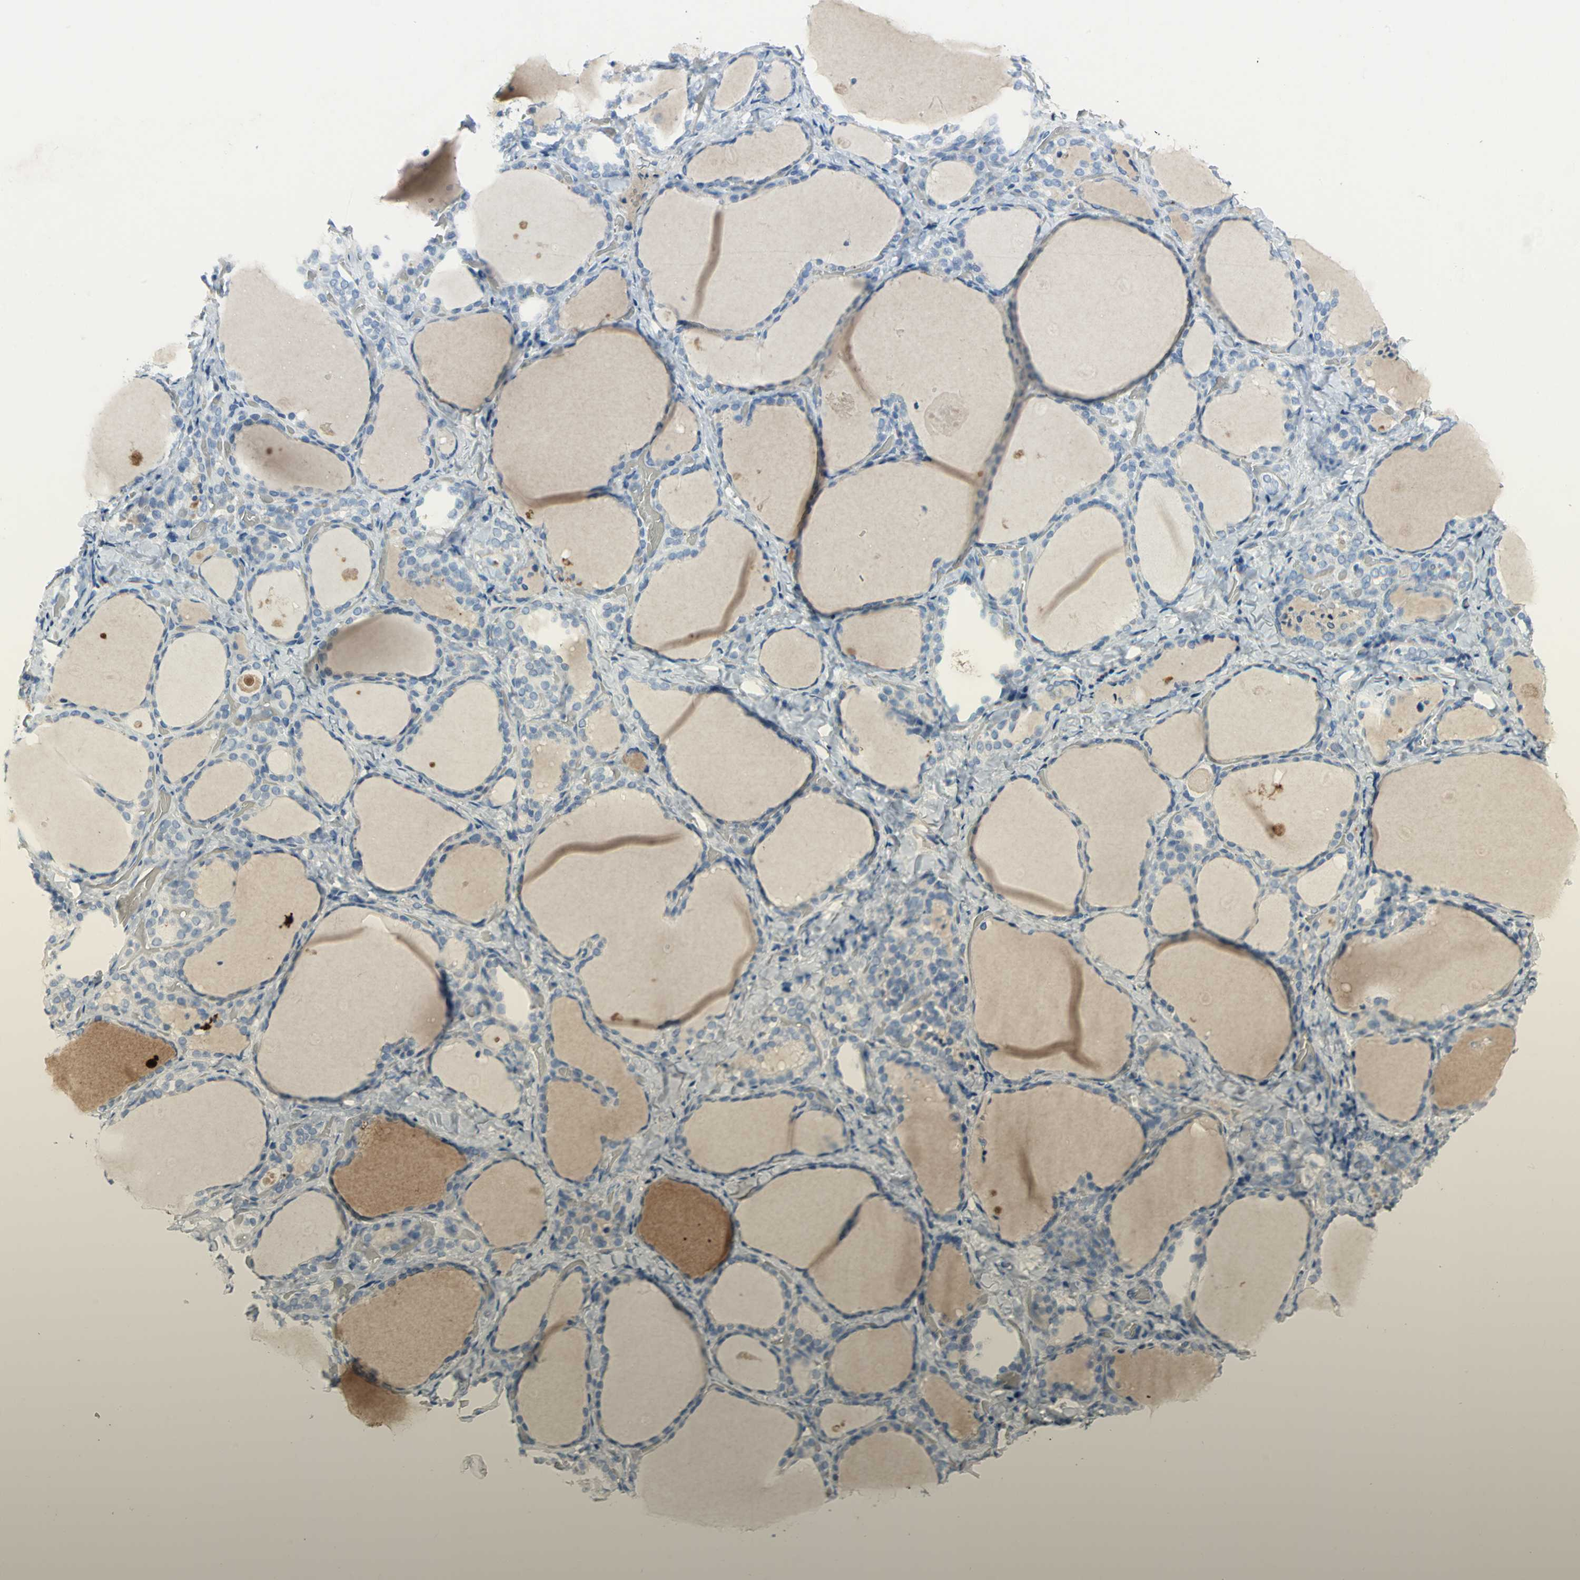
{"staining": {"intensity": "negative", "quantity": "none", "location": "none"}, "tissue": "thyroid gland", "cell_type": "Glandular cells", "image_type": "normal", "snomed": [{"axis": "morphology", "description": "Normal tissue, NOS"}, {"axis": "morphology", "description": "Papillary adenocarcinoma, NOS"}, {"axis": "topography", "description": "Thyroid gland"}], "caption": "DAB (3,3'-diaminobenzidine) immunohistochemical staining of normal thyroid gland demonstrates no significant positivity in glandular cells. The staining is performed using DAB (3,3'-diaminobenzidine) brown chromogen with nuclei counter-stained in using hematoxylin.", "gene": "PTGDS", "patient": {"sex": "female", "age": 30}}